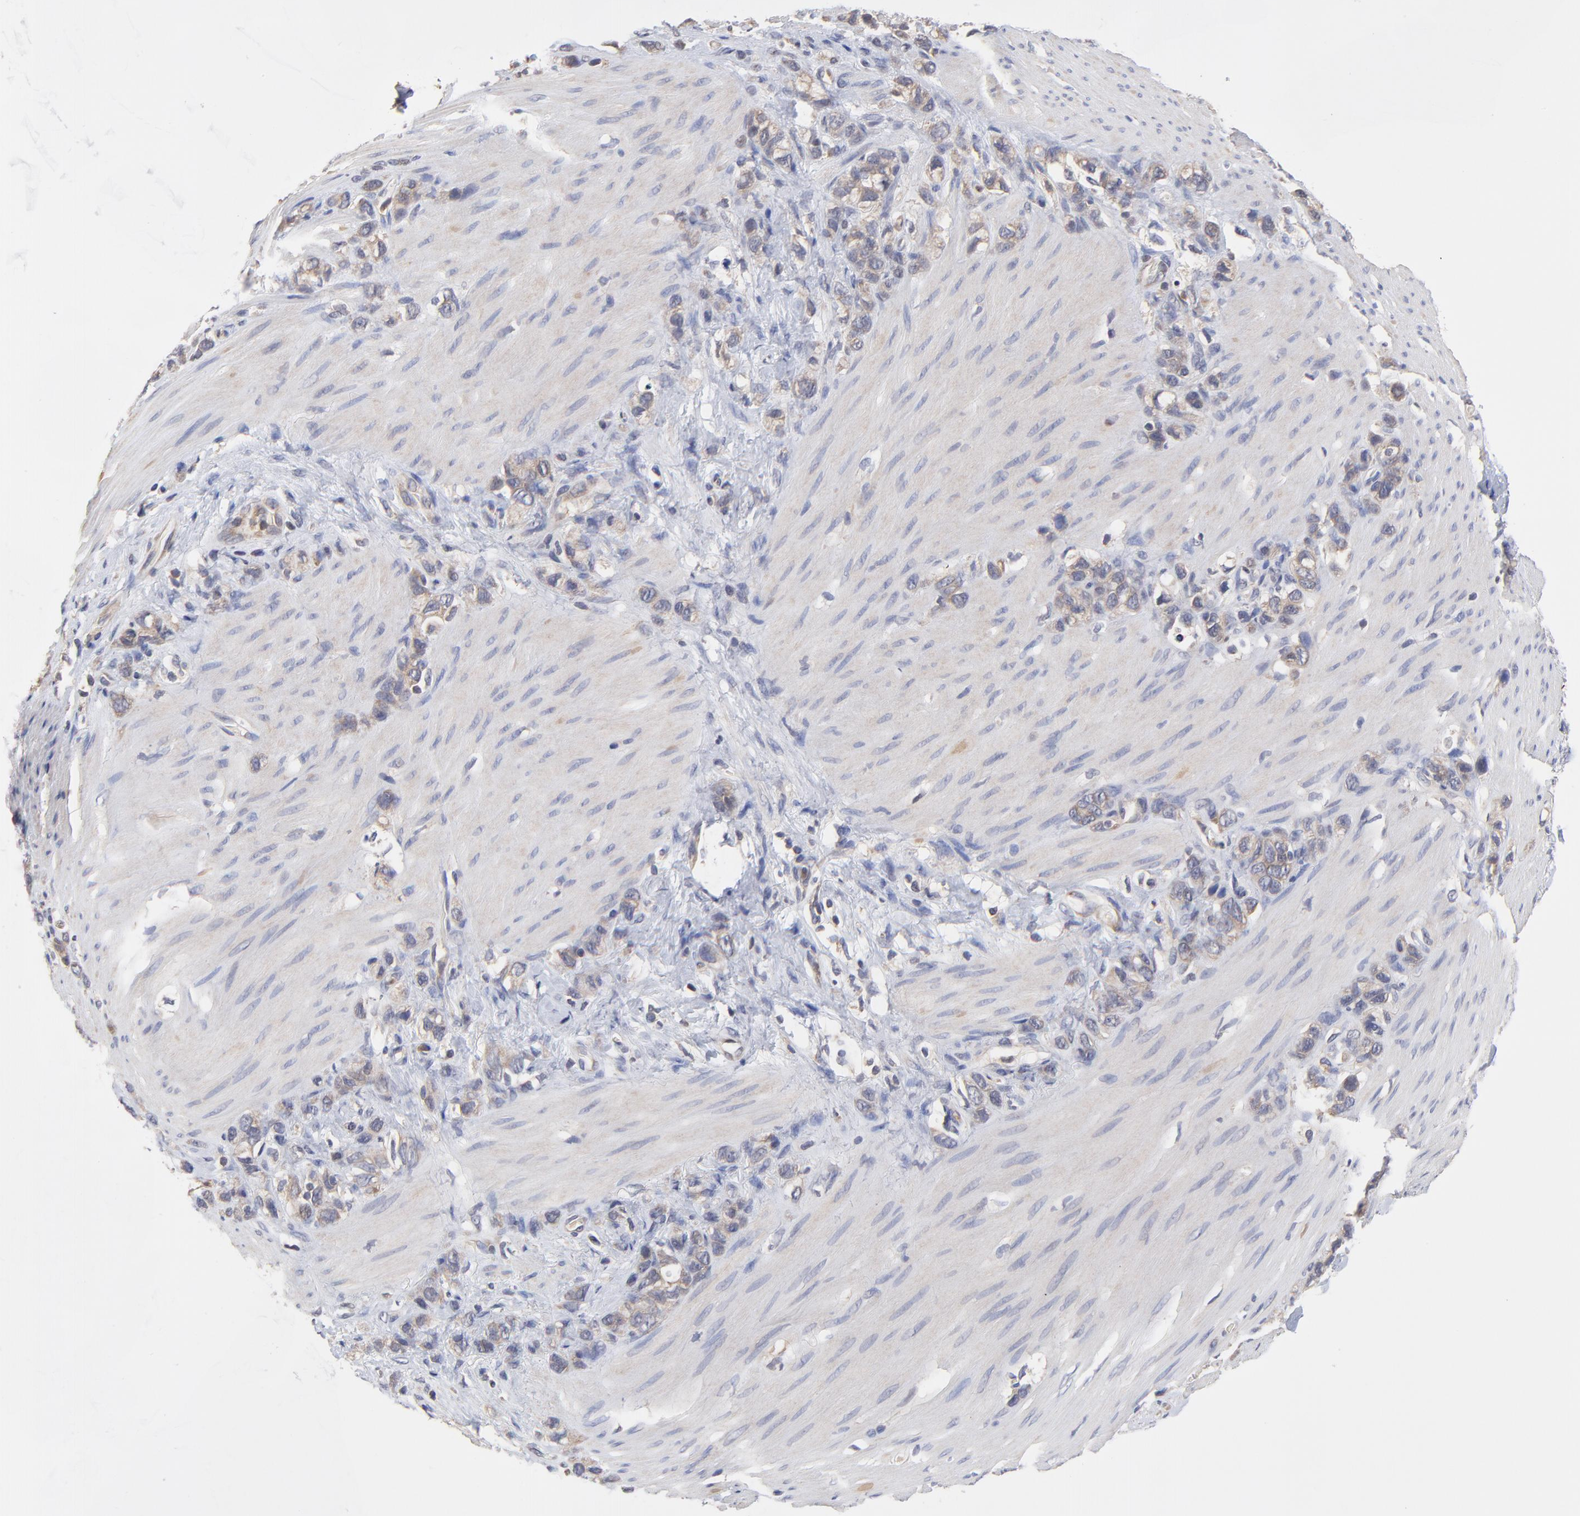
{"staining": {"intensity": "weak", "quantity": ">75%", "location": "cytoplasmic/membranous"}, "tissue": "stomach cancer", "cell_type": "Tumor cells", "image_type": "cancer", "snomed": [{"axis": "morphology", "description": "Normal tissue, NOS"}, {"axis": "morphology", "description": "Adenocarcinoma, NOS"}, {"axis": "morphology", "description": "Adenocarcinoma, High grade"}, {"axis": "topography", "description": "Stomach, upper"}, {"axis": "topography", "description": "Stomach"}], "caption": "Protein expression analysis of adenocarcinoma (stomach) demonstrates weak cytoplasmic/membranous positivity in about >75% of tumor cells.", "gene": "PCMT1", "patient": {"sex": "female", "age": 65}}